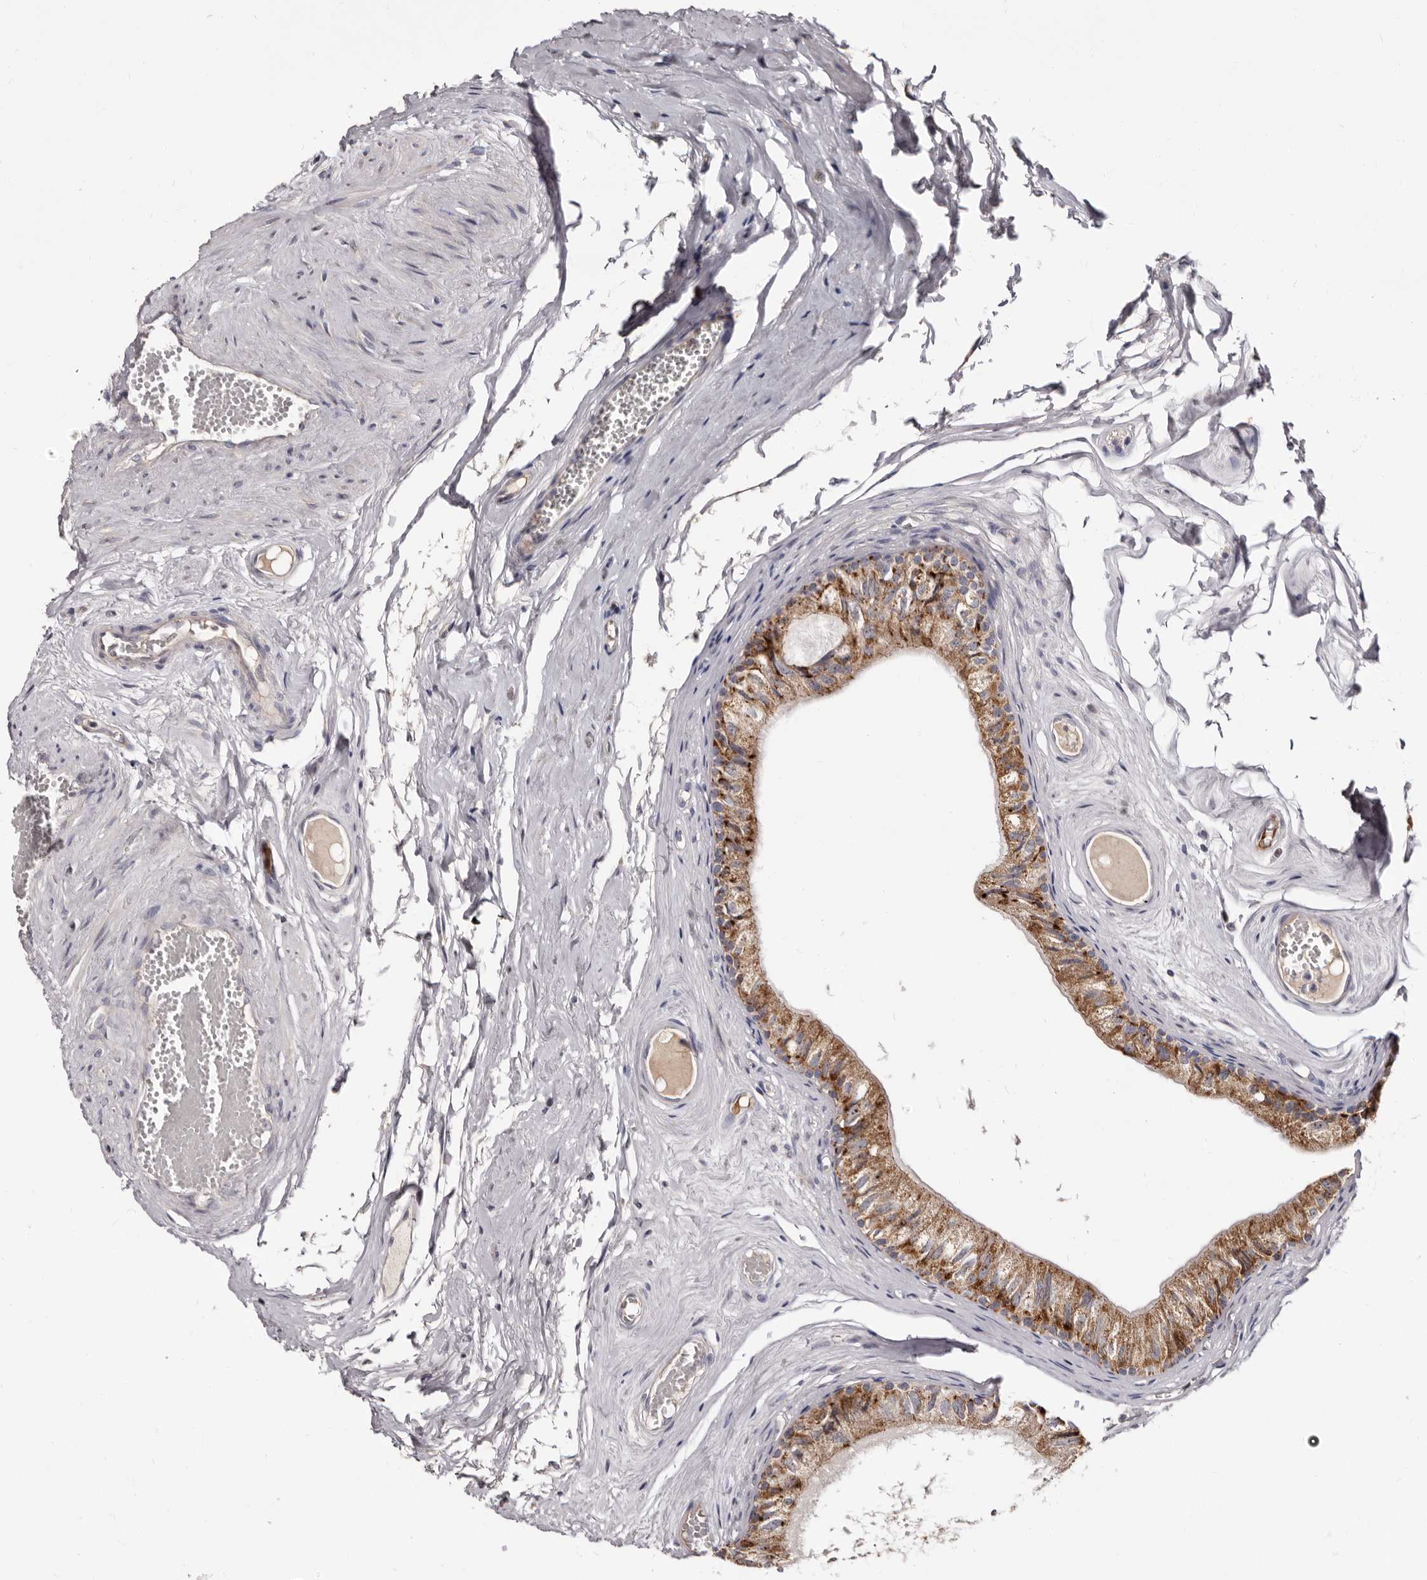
{"staining": {"intensity": "moderate", "quantity": ">75%", "location": "cytoplasmic/membranous"}, "tissue": "epididymis", "cell_type": "Glandular cells", "image_type": "normal", "snomed": [{"axis": "morphology", "description": "Normal tissue, NOS"}, {"axis": "topography", "description": "Epididymis"}], "caption": "Immunohistochemistry (IHC) histopathology image of normal epididymis stained for a protein (brown), which demonstrates medium levels of moderate cytoplasmic/membranous expression in about >75% of glandular cells.", "gene": "PTAFR", "patient": {"sex": "male", "age": 79}}